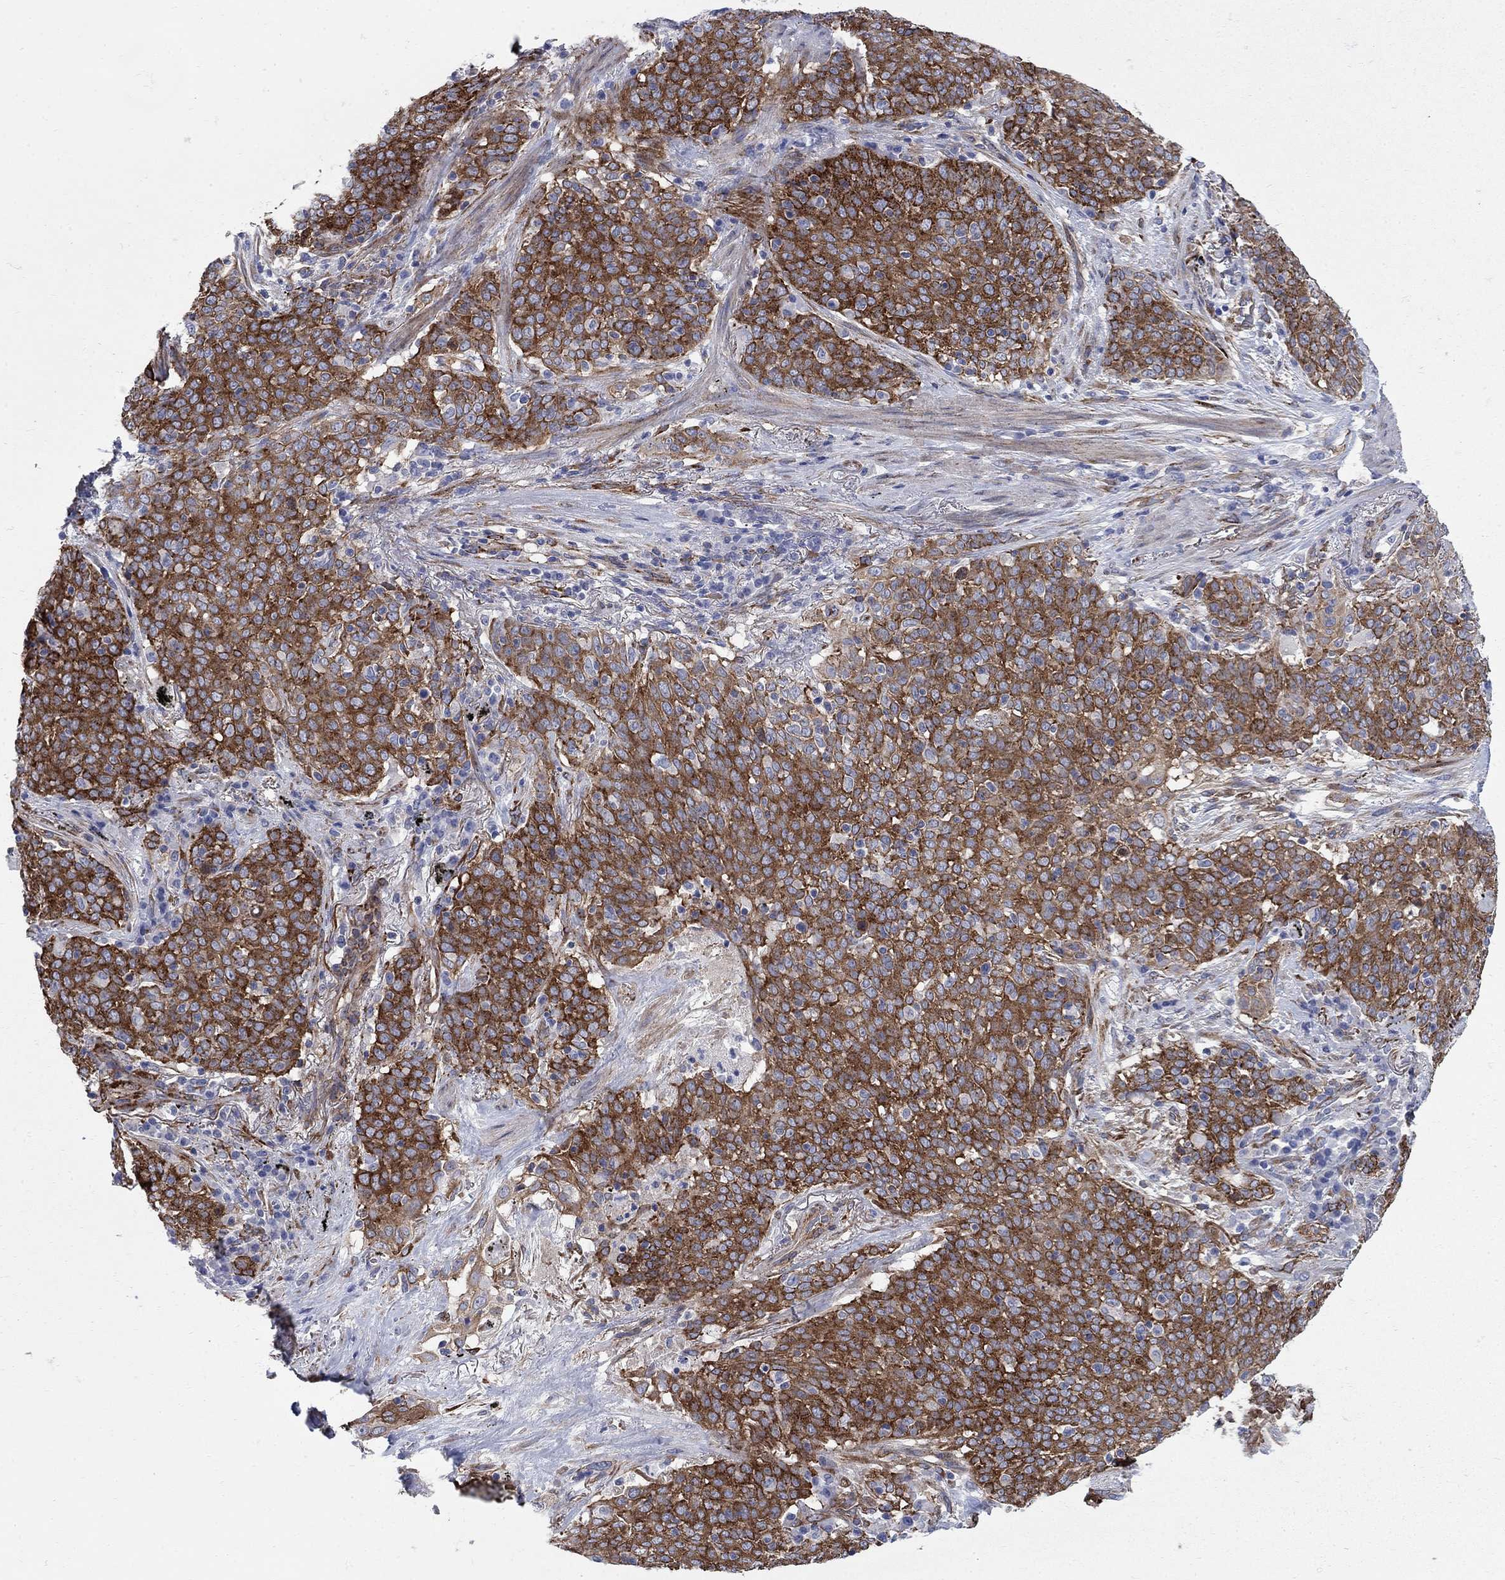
{"staining": {"intensity": "negative", "quantity": "none", "location": "none"}, "tissue": "lung cancer", "cell_type": "Tumor cells", "image_type": "cancer", "snomed": [{"axis": "morphology", "description": "Squamous cell carcinoma, NOS"}, {"axis": "topography", "description": "Lung"}], "caption": "Protein analysis of lung squamous cell carcinoma reveals no significant expression in tumor cells.", "gene": "SEPTIN8", "patient": {"sex": "male", "age": 82}}